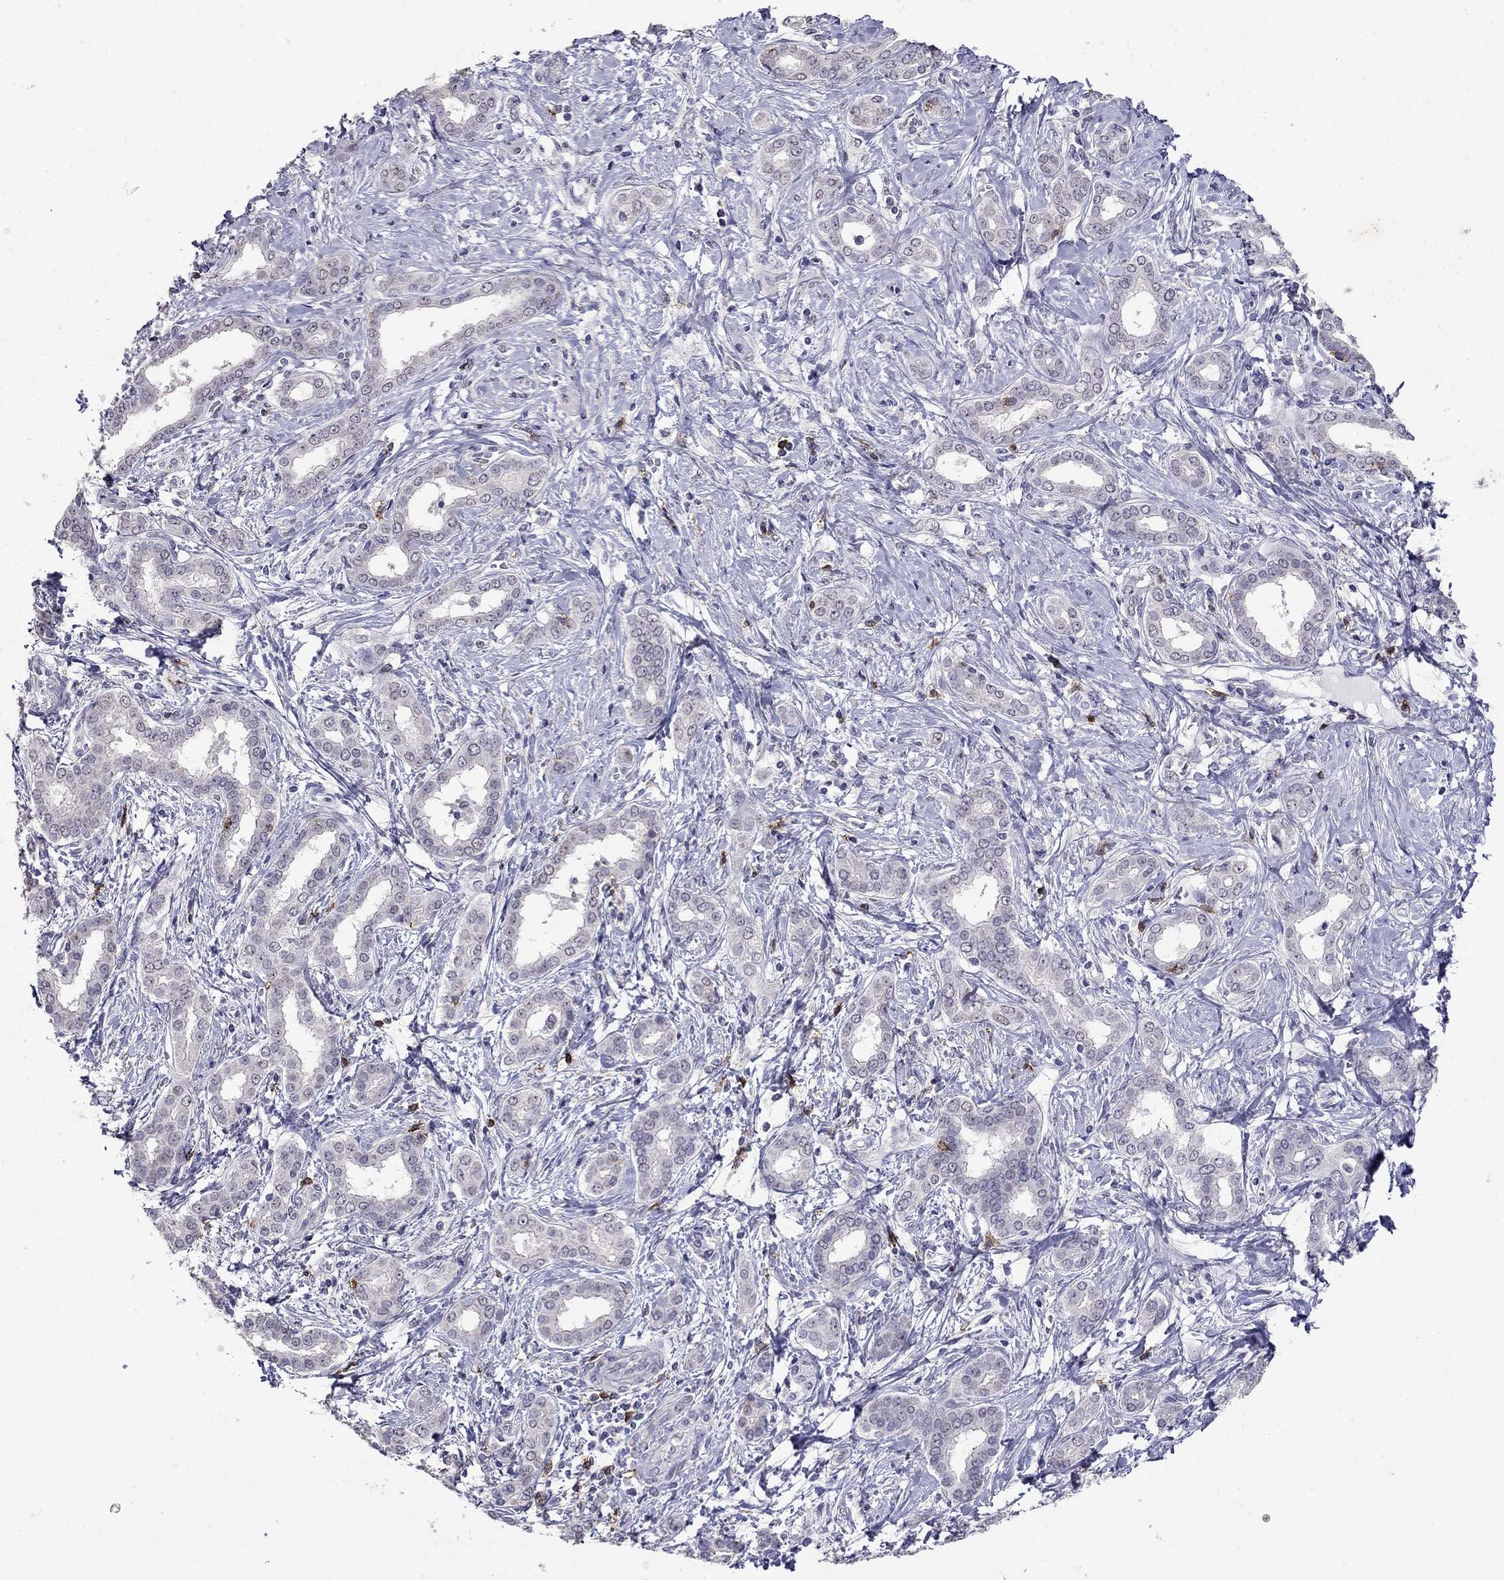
{"staining": {"intensity": "negative", "quantity": "none", "location": "none"}, "tissue": "liver cancer", "cell_type": "Tumor cells", "image_type": "cancer", "snomed": [{"axis": "morphology", "description": "Cholangiocarcinoma"}, {"axis": "topography", "description": "Liver"}], "caption": "Photomicrograph shows no protein staining in tumor cells of liver cancer (cholangiocarcinoma) tissue.", "gene": "CD8B", "patient": {"sex": "female", "age": 47}}